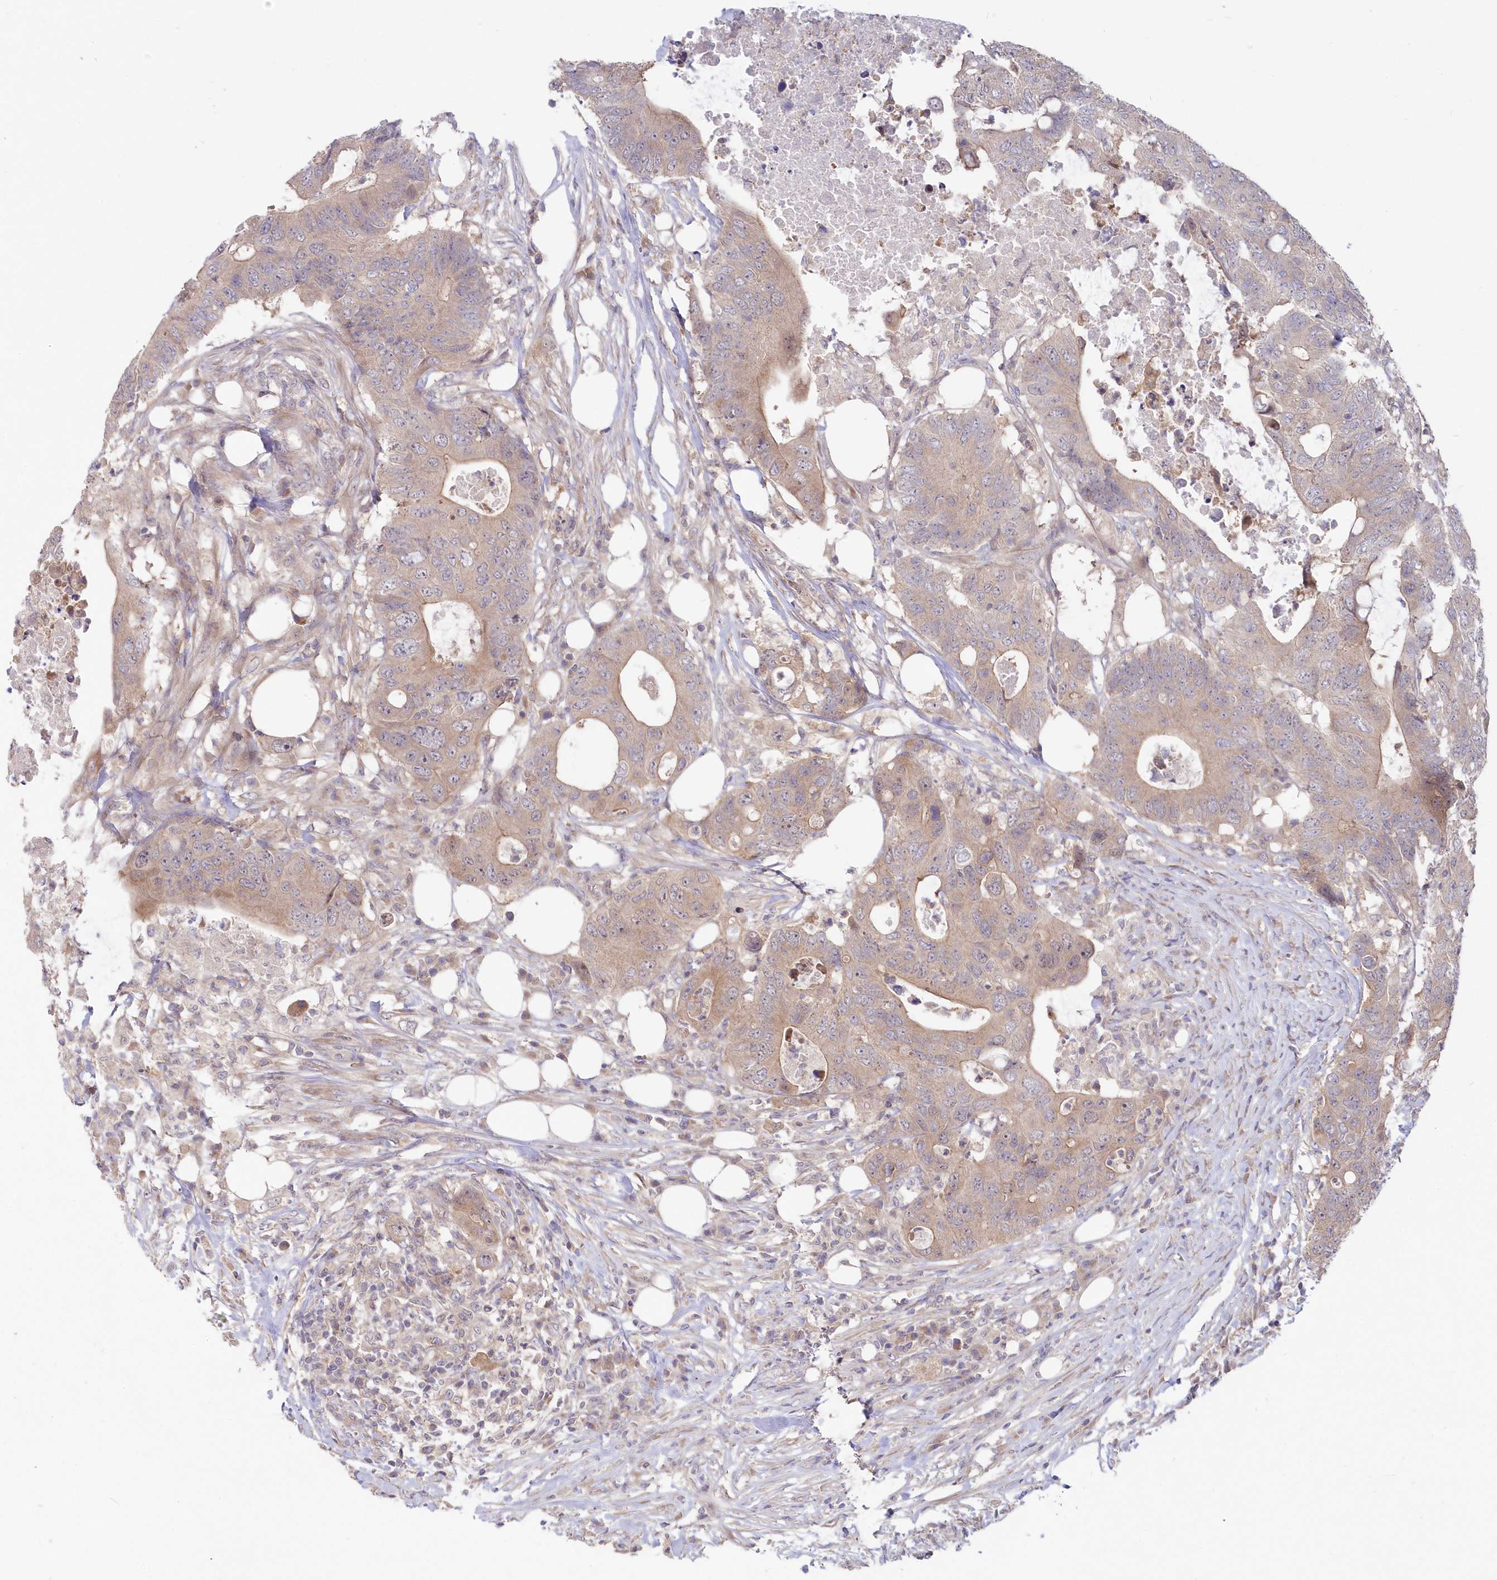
{"staining": {"intensity": "weak", "quantity": "25%-75%", "location": "cytoplasmic/membranous"}, "tissue": "colorectal cancer", "cell_type": "Tumor cells", "image_type": "cancer", "snomed": [{"axis": "morphology", "description": "Adenocarcinoma, NOS"}, {"axis": "topography", "description": "Colon"}], "caption": "Colorectal cancer stained with a protein marker exhibits weak staining in tumor cells.", "gene": "TBCA", "patient": {"sex": "male", "age": 71}}